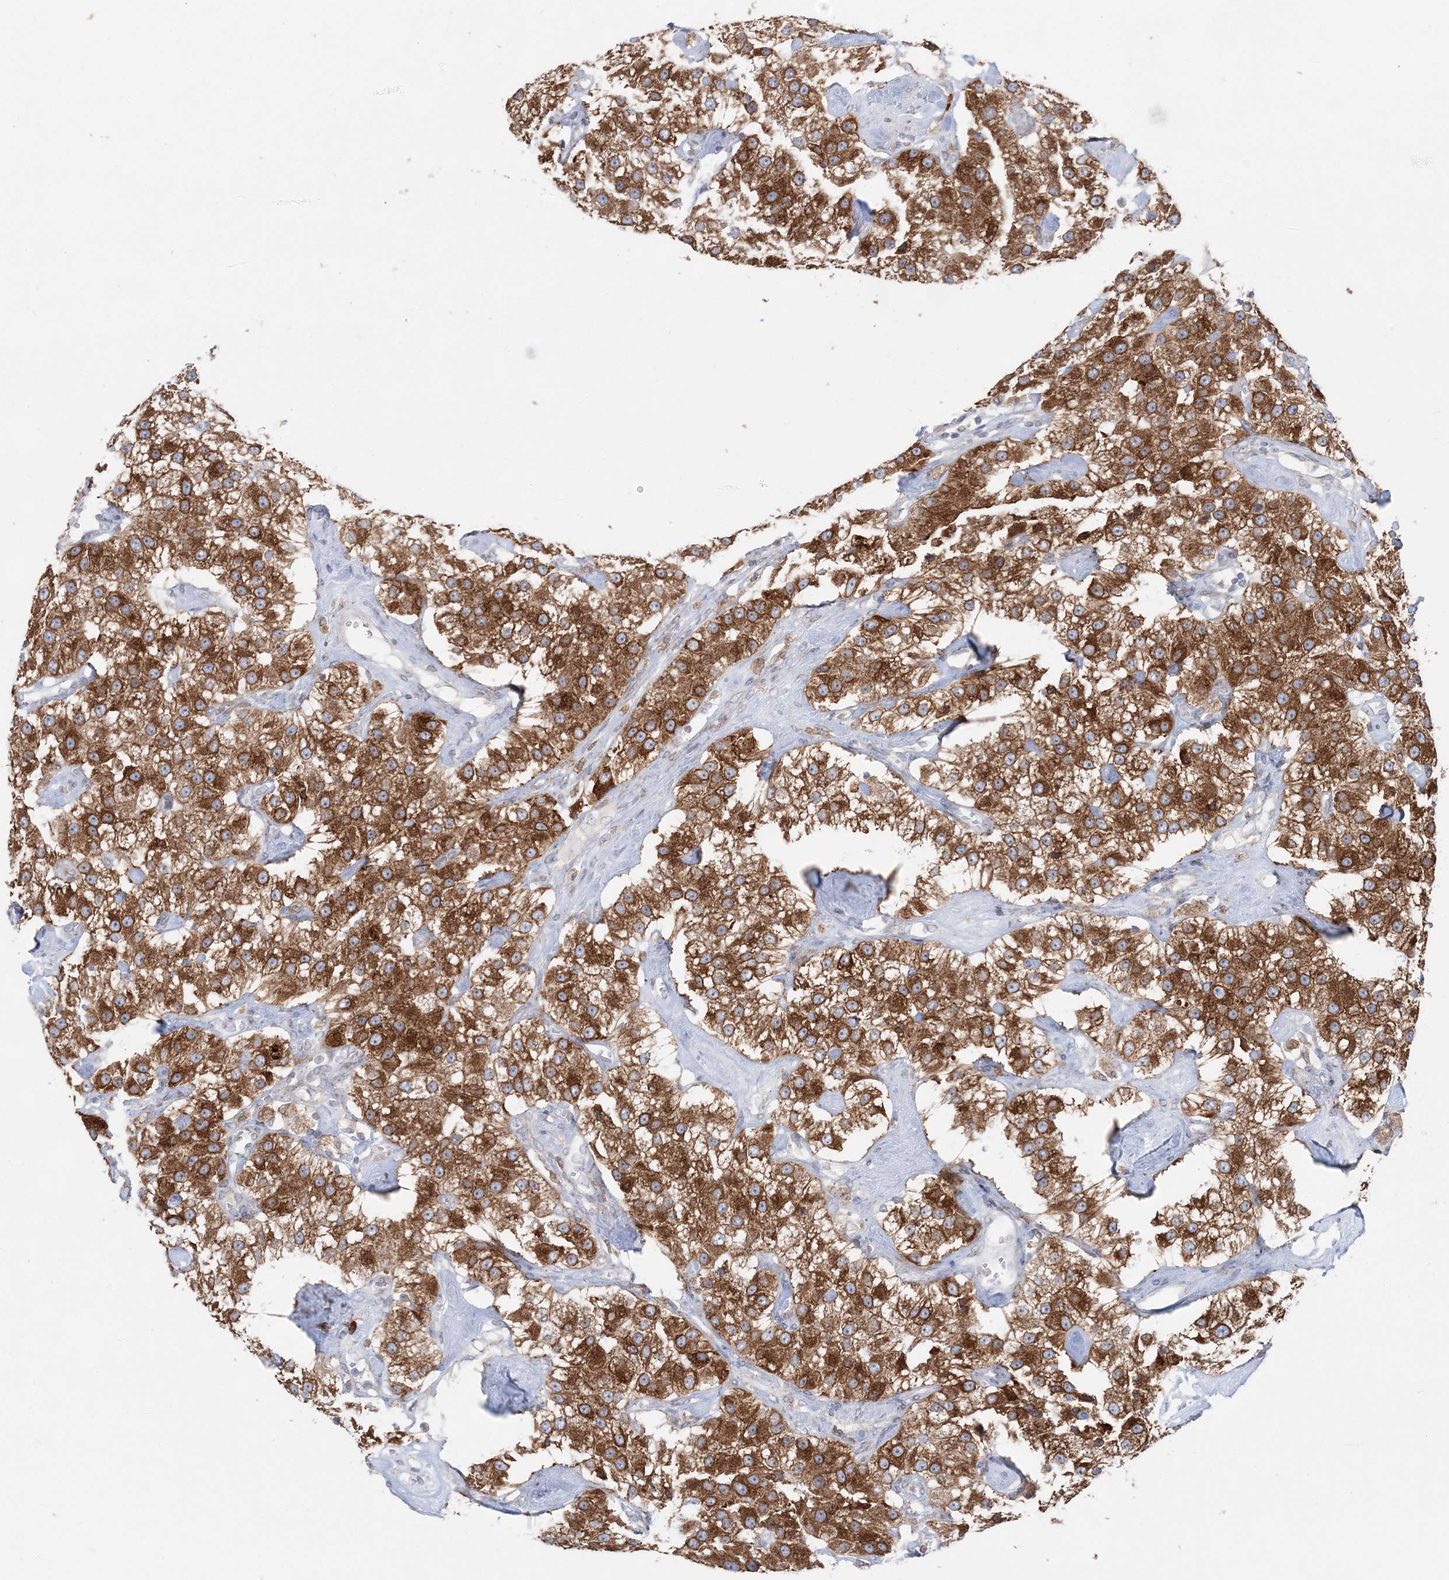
{"staining": {"intensity": "strong", "quantity": ">75%", "location": "cytoplasmic/membranous"}, "tissue": "carcinoid", "cell_type": "Tumor cells", "image_type": "cancer", "snomed": [{"axis": "morphology", "description": "Carcinoid, malignant, NOS"}, {"axis": "topography", "description": "Pancreas"}], "caption": "A high amount of strong cytoplasmic/membranous expression is appreciated in approximately >75% of tumor cells in carcinoid tissue.", "gene": "TMED10", "patient": {"sex": "male", "age": 41}}